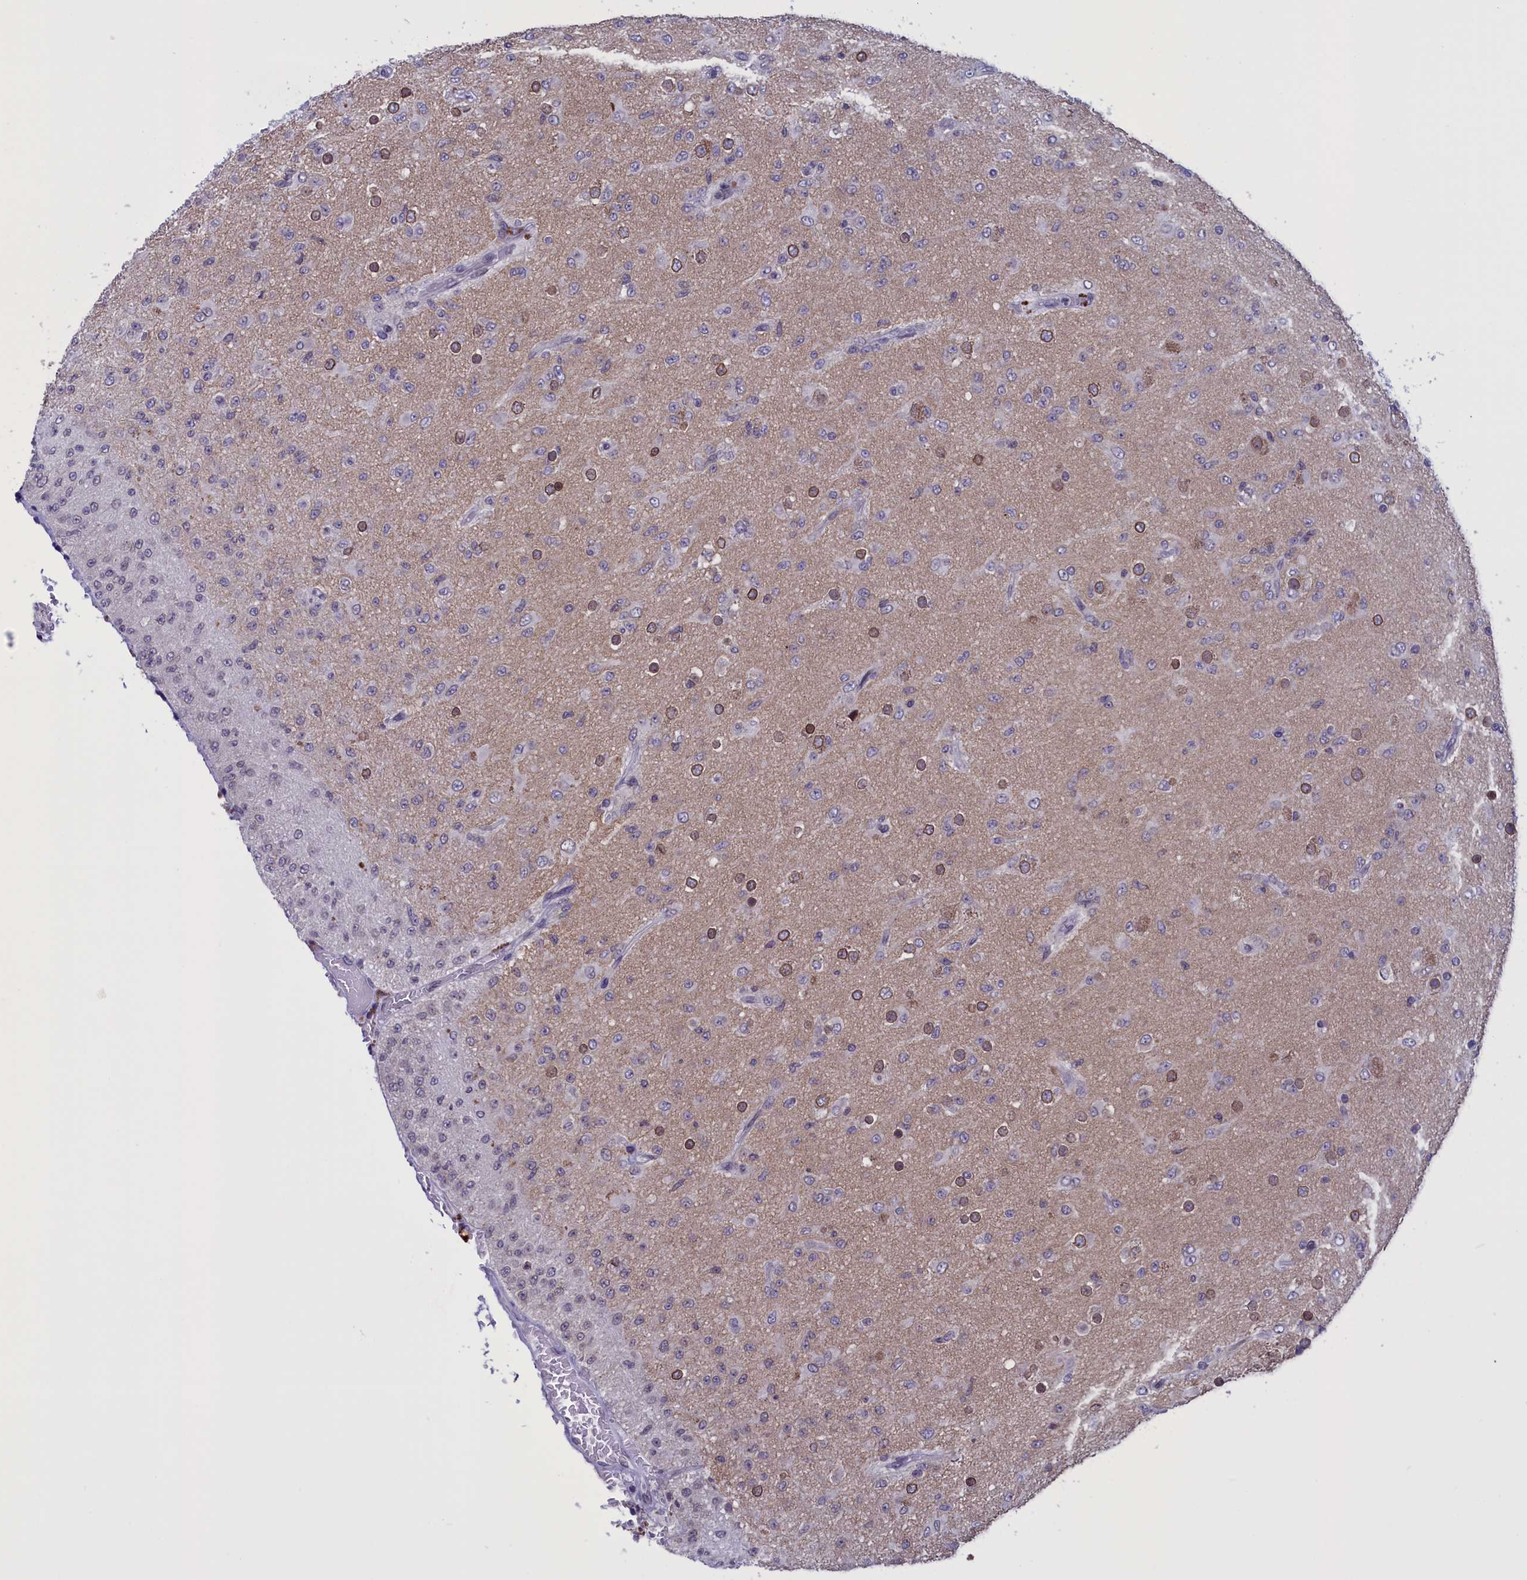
{"staining": {"intensity": "moderate", "quantity": "25%-75%", "location": "cytoplasmic/membranous"}, "tissue": "glioma", "cell_type": "Tumor cells", "image_type": "cancer", "snomed": [{"axis": "morphology", "description": "Glioma, malignant, Low grade"}, {"axis": "topography", "description": "Brain"}], "caption": "This photomicrograph demonstrates immunohistochemistry staining of glioma, with medium moderate cytoplasmic/membranous positivity in approximately 25%-75% of tumor cells.", "gene": "PARS2", "patient": {"sex": "male", "age": 65}}